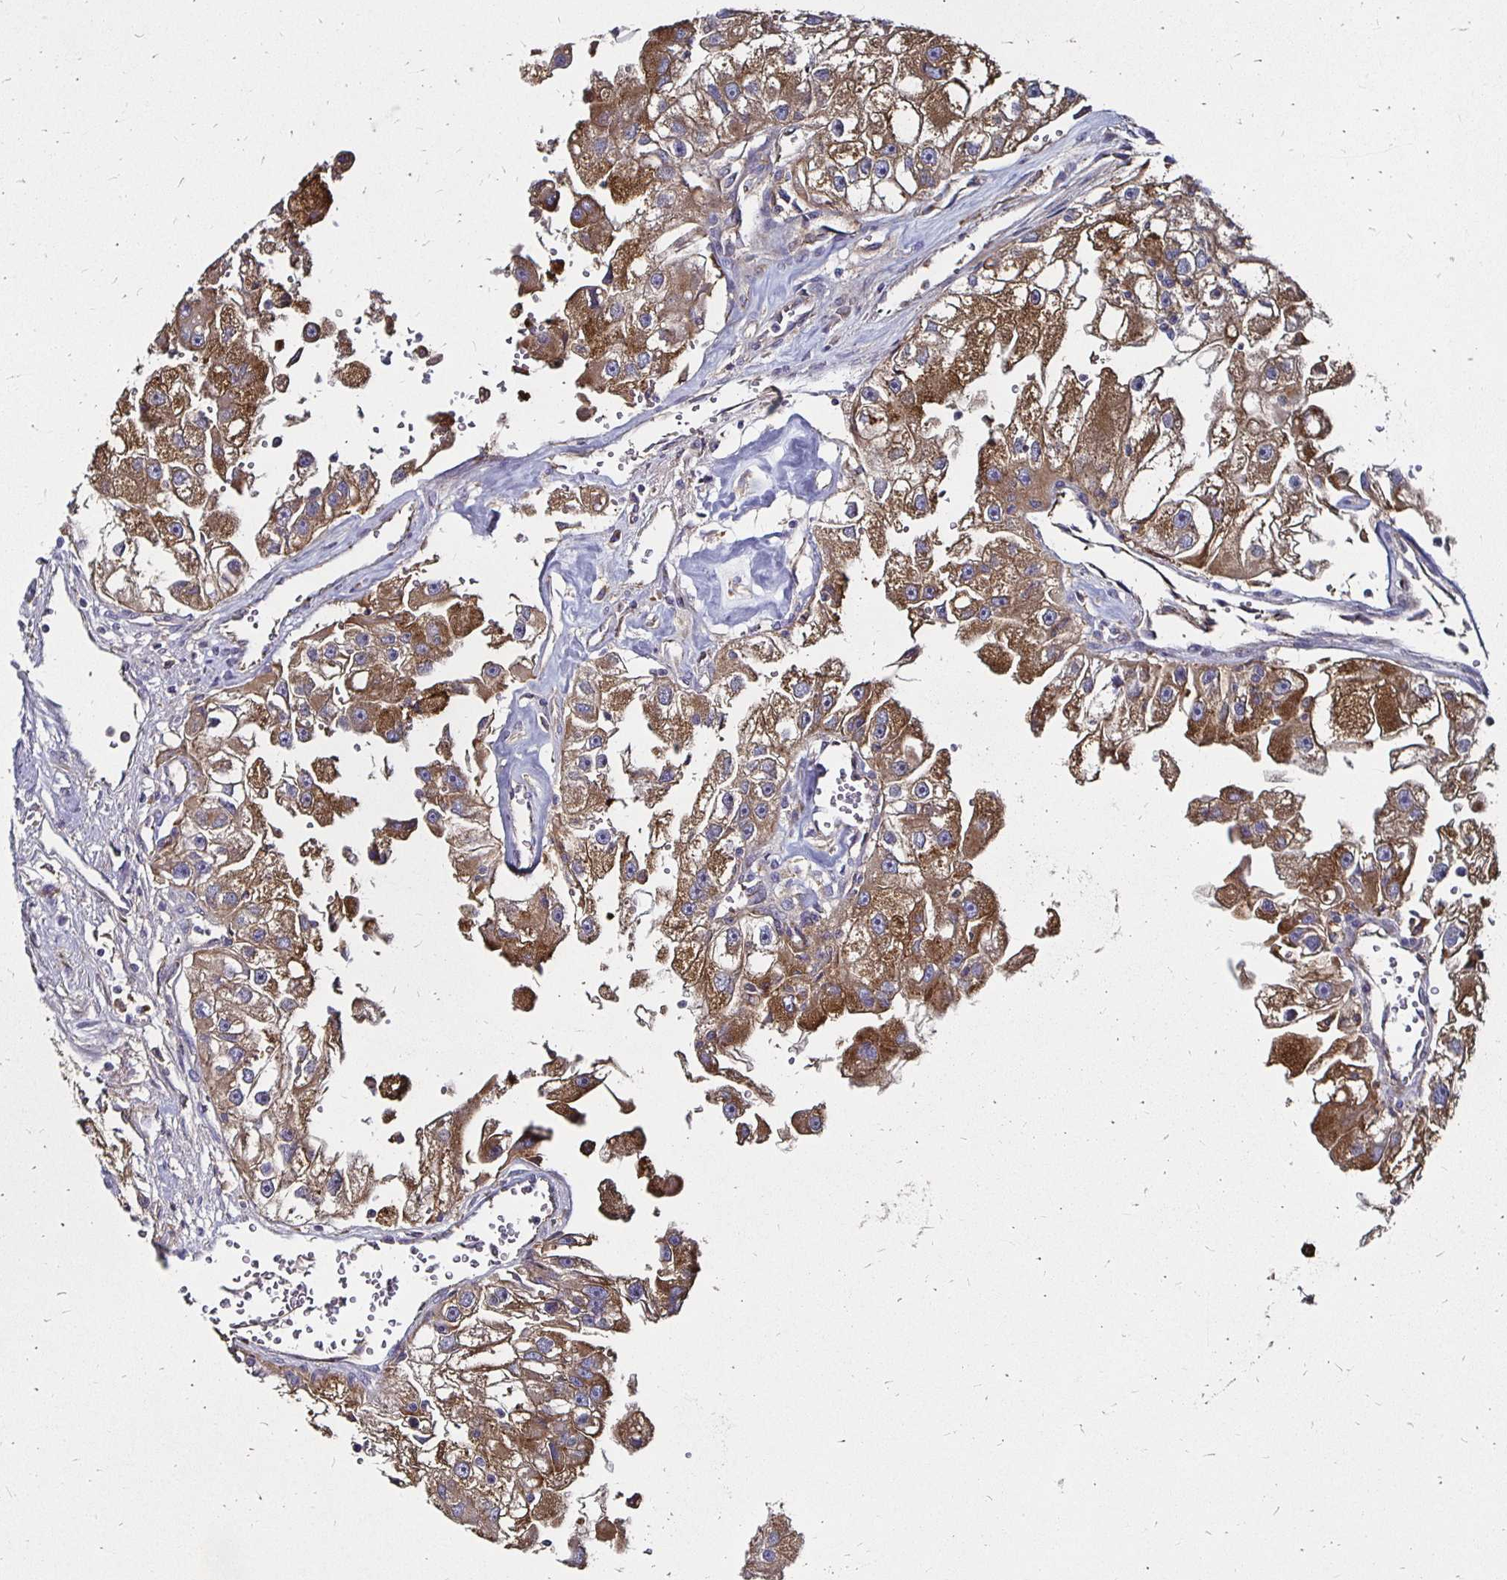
{"staining": {"intensity": "moderate", "quantity": ">75%", "location": "cytoplasmic/membranous"}, "tissue": "renal cancer", "cell_type": "Tumor cells", "image_type": "cancer", "snomed": [{"axis": "morphology", "description": "Adenocarcinoma, NOS"}, {"axis": "topography", "description": "Kidney"}], "caption": "This is an image of IHC staining of renal cancer (adenocarcinoma), which shows moderate staining in the cytoplasmic/membranous of tumor cells.", "gene": "NCSTN", "patient": {"sex": "male", "age": 63}}